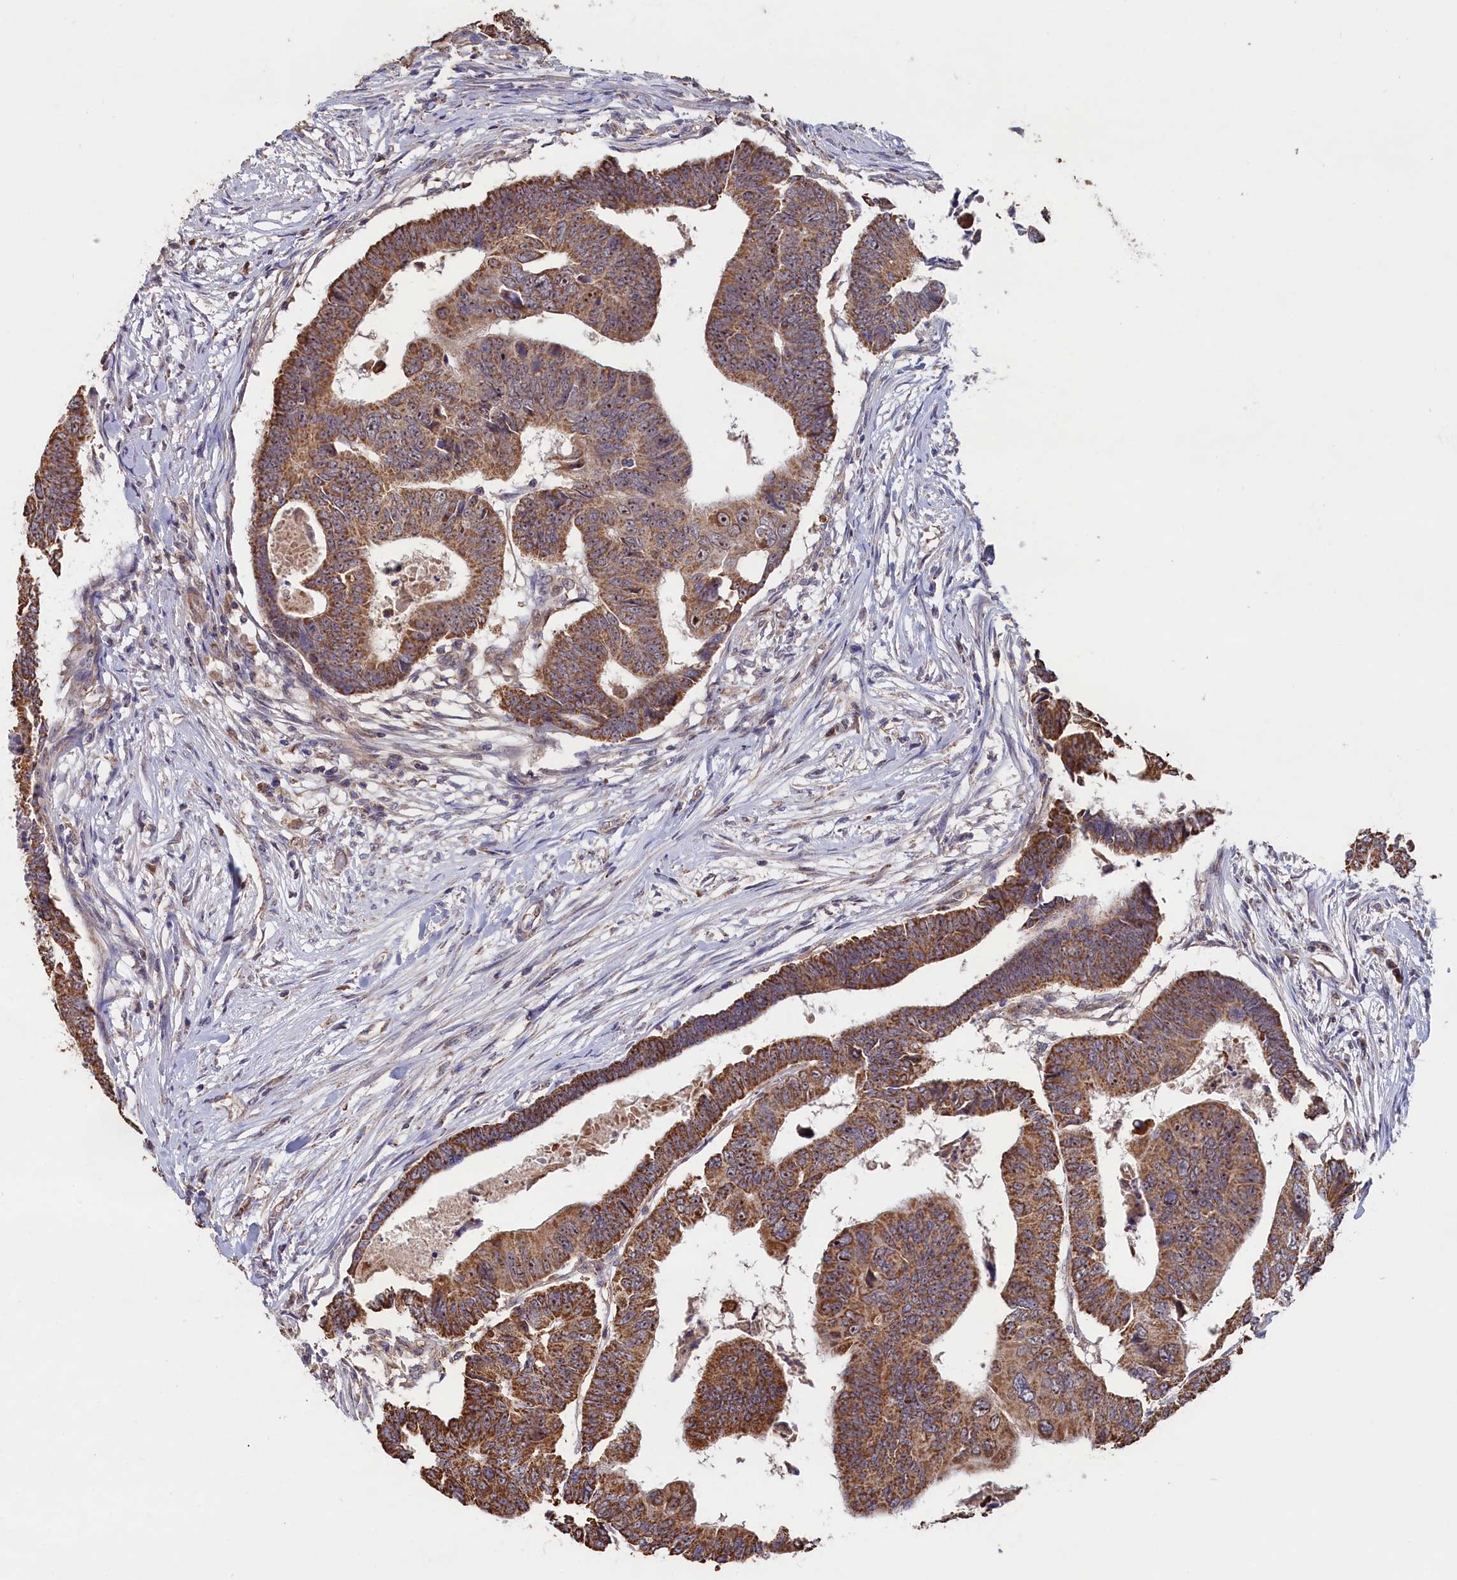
{"staining": {"intensity": "moderate", "quantity": ">75%", "location": "cytoplasmic/membranous,nuclear"}, "tissue": "colorectal cancer", "cell_type": "Tumor cells", "image_type": "cancer", "snomed": [{"axis": "morphology", "description": "Adenocarcinoma, NOS"}, {"axis": "topography", "description": "Rectum"}], "caption": "Immunohistochemical staining of human colorectal cancer shows medium levels of moderate cytoplasmic/membranous and nuclear expression in approximately >75% of tumor cells.", "gene": "ZNF816", "patient": {"sex": "female", "age": 65}}